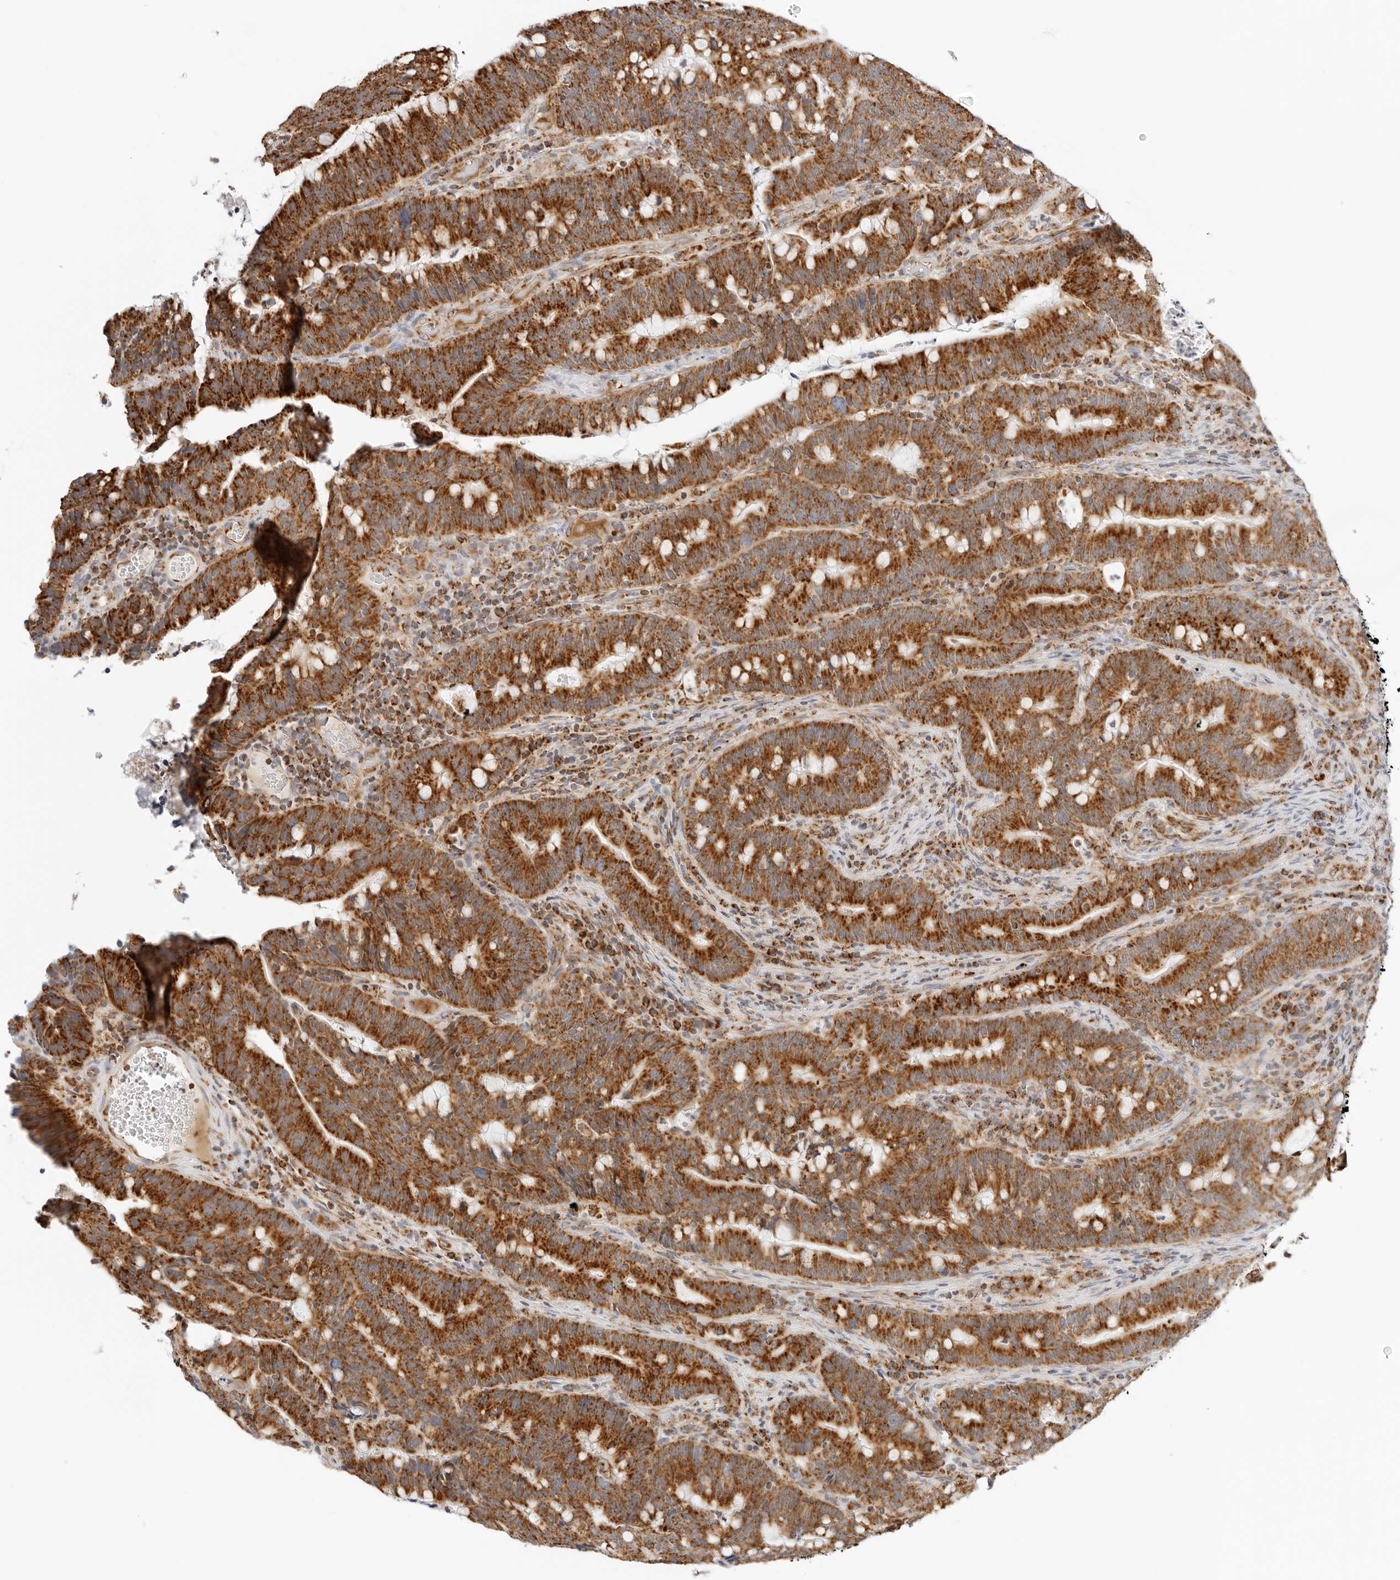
{"staining": {"intensity": "strong", "quantity": ">75%", "location": "cytoplasmic/membranous"}, "tissue": "colorectal cancer", "cell_type": "Tumor cells", "image_type": "cancer", "snomed": [{"axis": "morphology", "description": "Adenocarcinoma, NOS"}, {"axis": "topography", "description": "Colon"}], "caption": "The image demonstrates immunohistochemical staining of adenocarcinoma (colorectal). There is strong cytoplasmic/membranous positivity is appreciated in approximately >75% of tumor cells.", "gene": "RC3H1", "patient": {"sex": "female", "age": 66}}